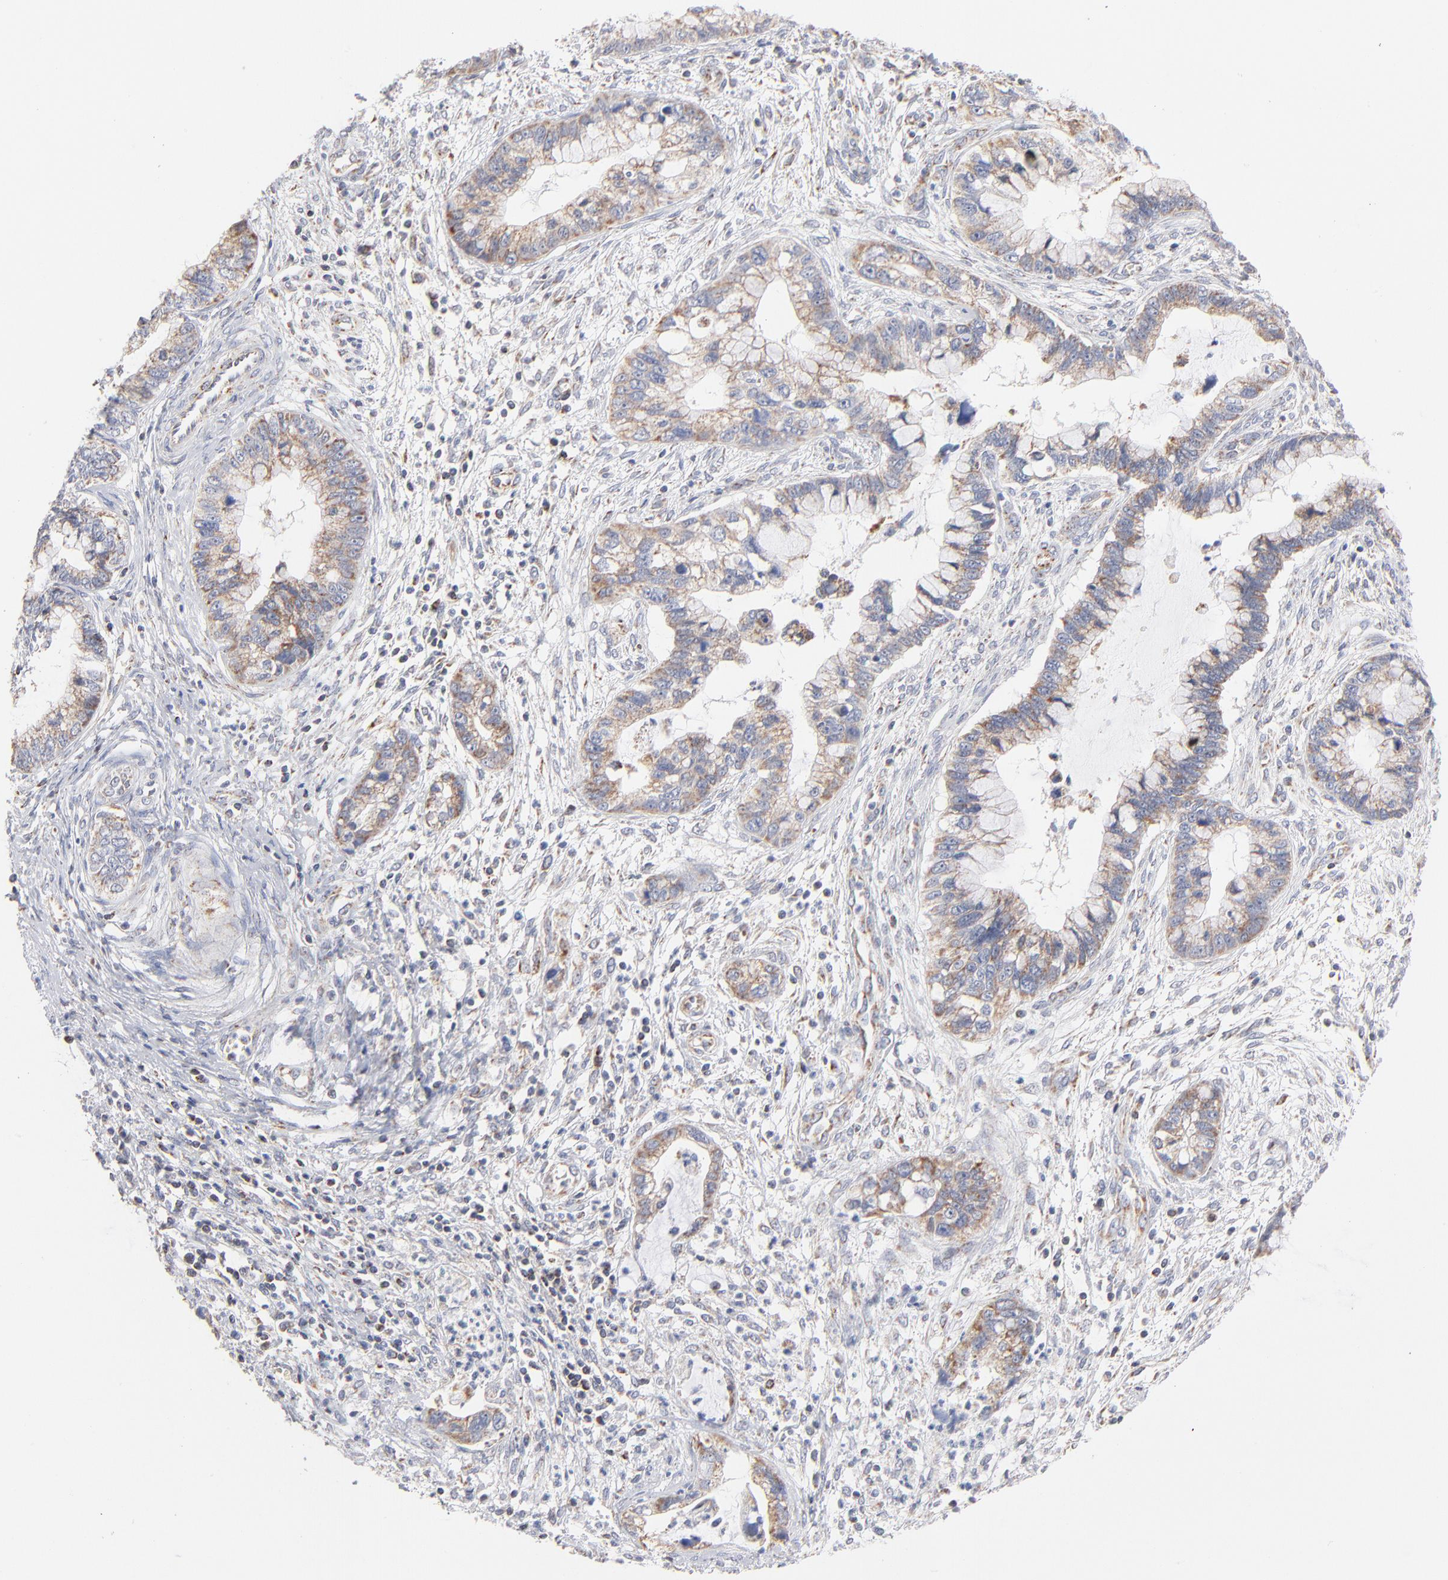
{"staining": {"intensity": "moderate", "quantity": ">75%", "location": "cytoplasmic/membranous"}, "tissue": "cervical cancer", "cell_type": "Tumor cells", "image_type": "cancer", "snomed": [{"axis": "morphology", "description": "Adenocarcinoma, NOS"}, {"axis": "topography", "description": "Cervix"}], "caption": "Immunohistochemical staining of cervical cancer shows medium levels of moderate cytoplasmic/membranous protein expression in approximately >75% of tumor cells.", "gene": "MRPL58", "patient": {"sex": "female", "age": 44}}